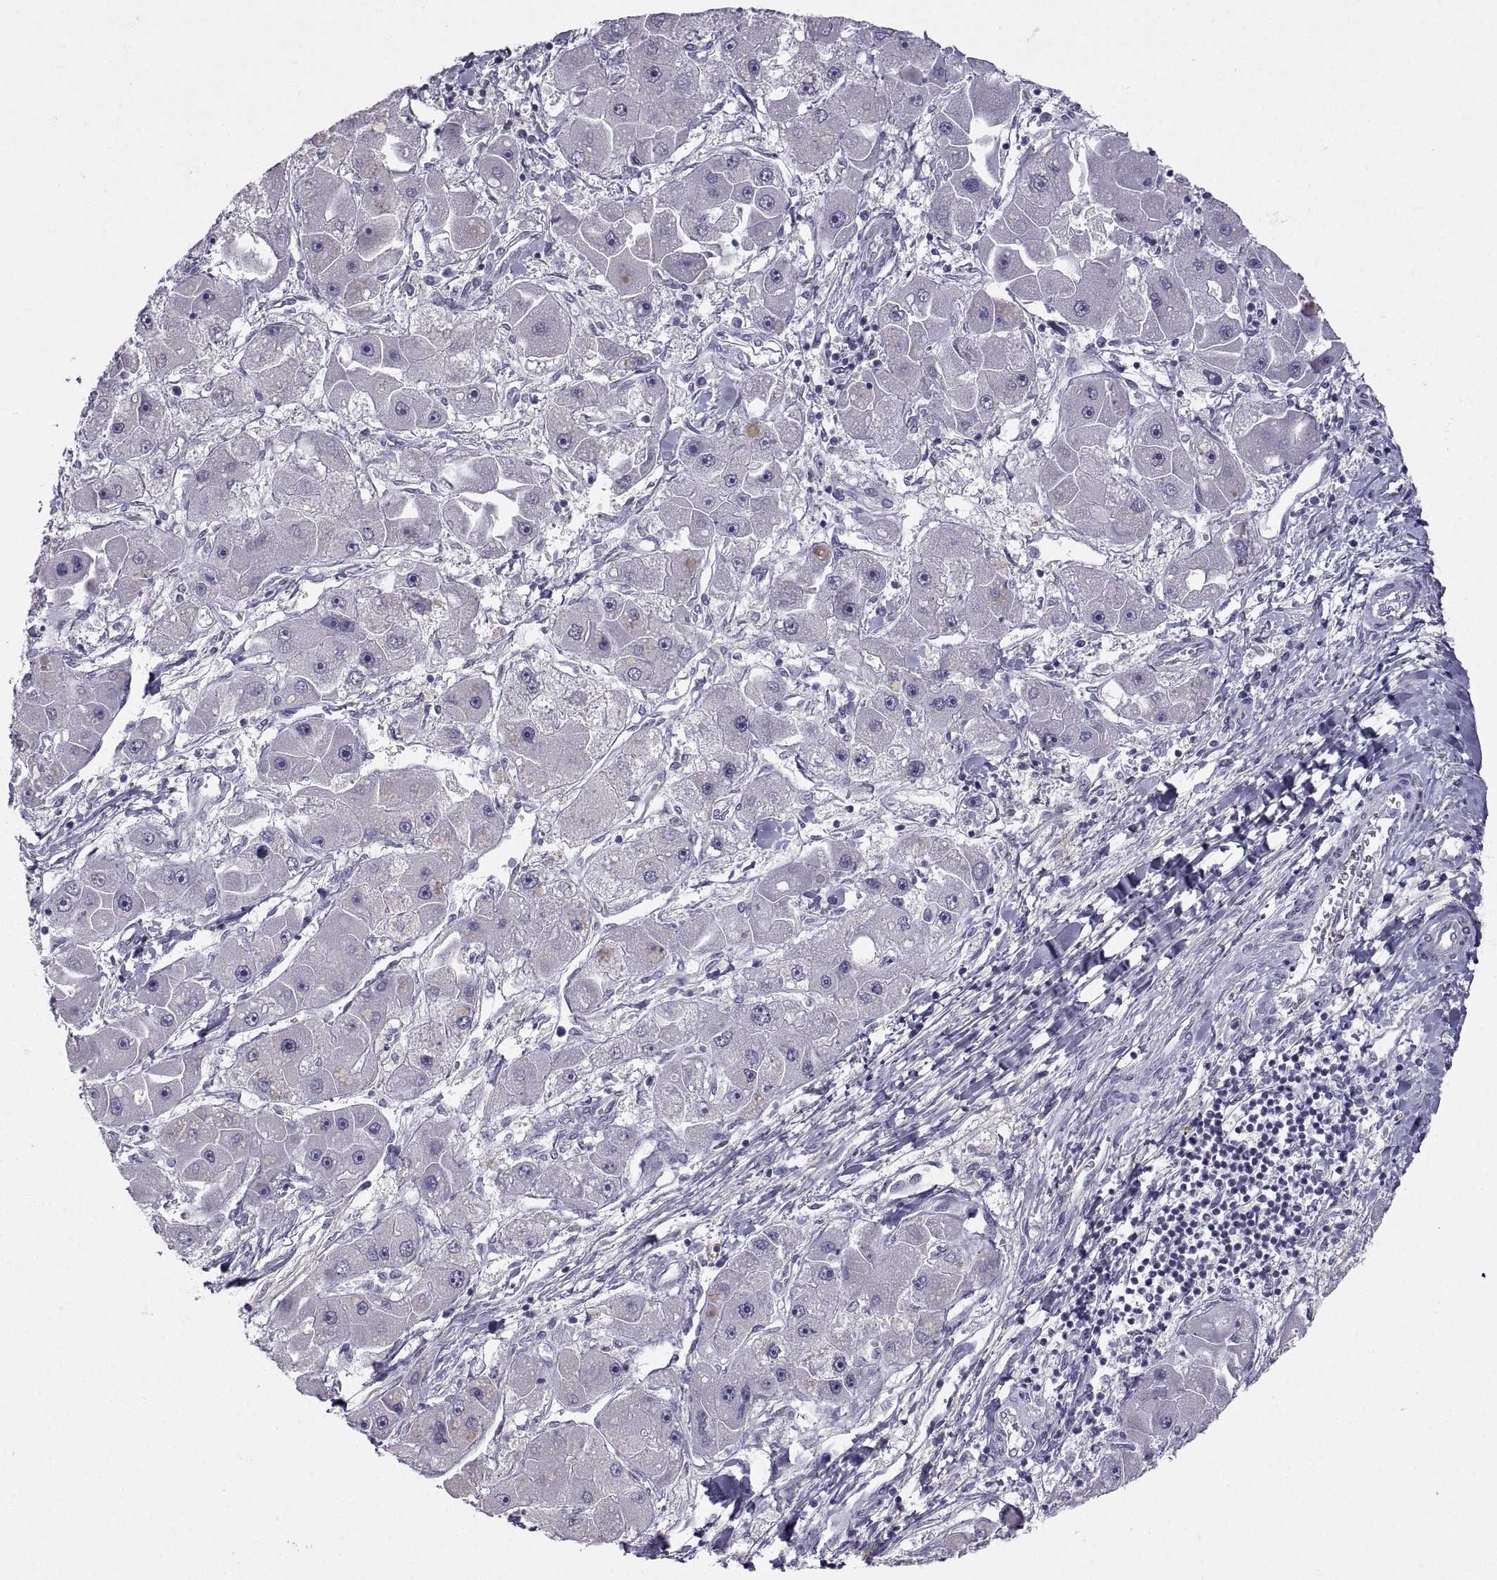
{"staining": {"intensity": "negative", "quantity": "none", "location": "none"}, "tissue": "liver cancer", "cell_type": "Tumor cells", "image_type": "cancer", "snomed": [{"axis": "morphology", "description": "Carcinoma, Hepatocellular, NOS"}, {"axis": "topography", "description": "Liver"}], "caption": "Immunohistochemistry of hepatocellular carcinoma (liver) demonstrates no staining in tumor cells.", "gene": "ZNF185", "patient": {"sex": "male", "age": 24}}